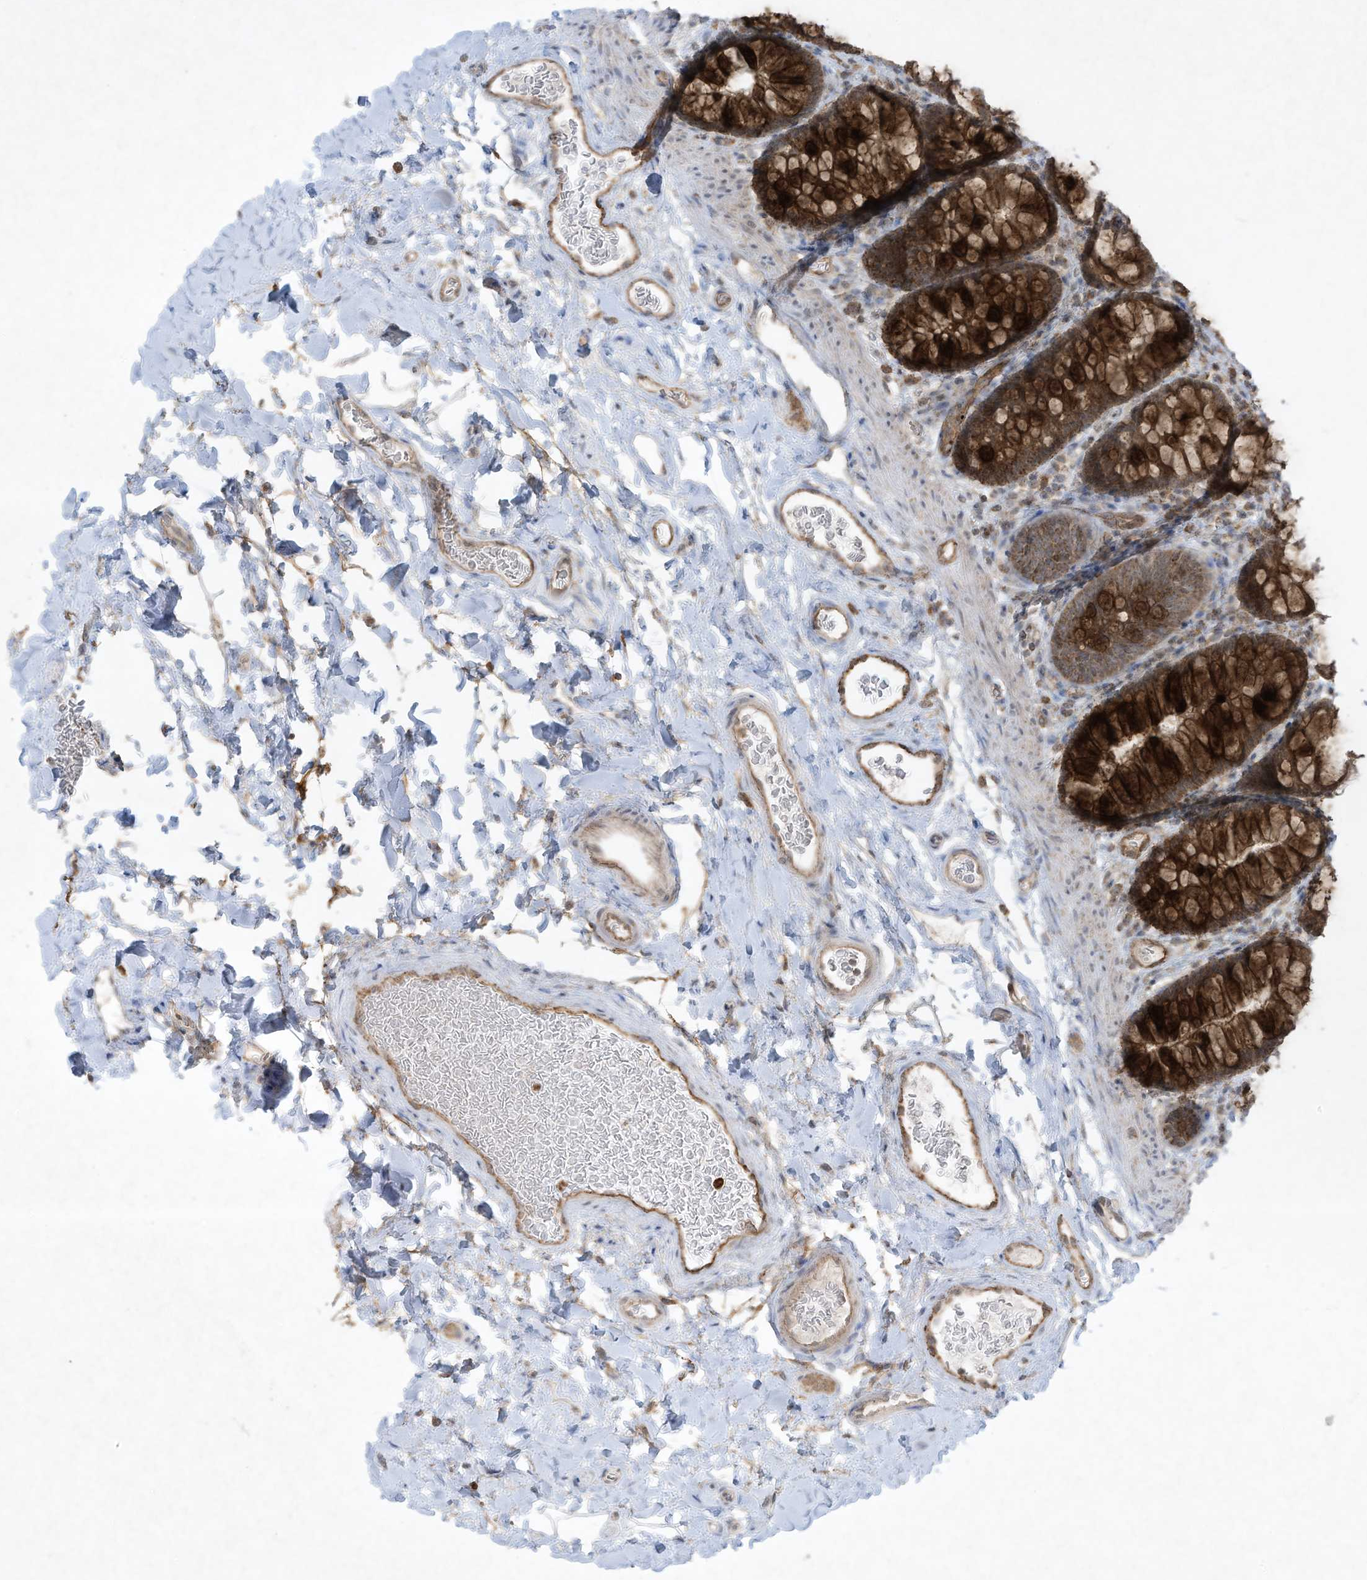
{"staining": {"intensity": "moderate", "quantity": ">75%", "location": "cytoplasmic/membranous"}, "tissue": "colon", "cell_type": "Endothelial cells", "image_type": "normal", "snomed": [{"axis": "morphology", "description": "Normal tissue, NOS"}, {"axis": "topography", "description": "Colon"}], "caption": "DAB immunohistochemical staining of benign colon demonstrates moderate cytoplasmic/membranous protein staining in about >75% of endothelial cells. Nuclei are stained in blue.", "gene": "CHRNA4", "patient": {"sex": "female", "age": 62}}